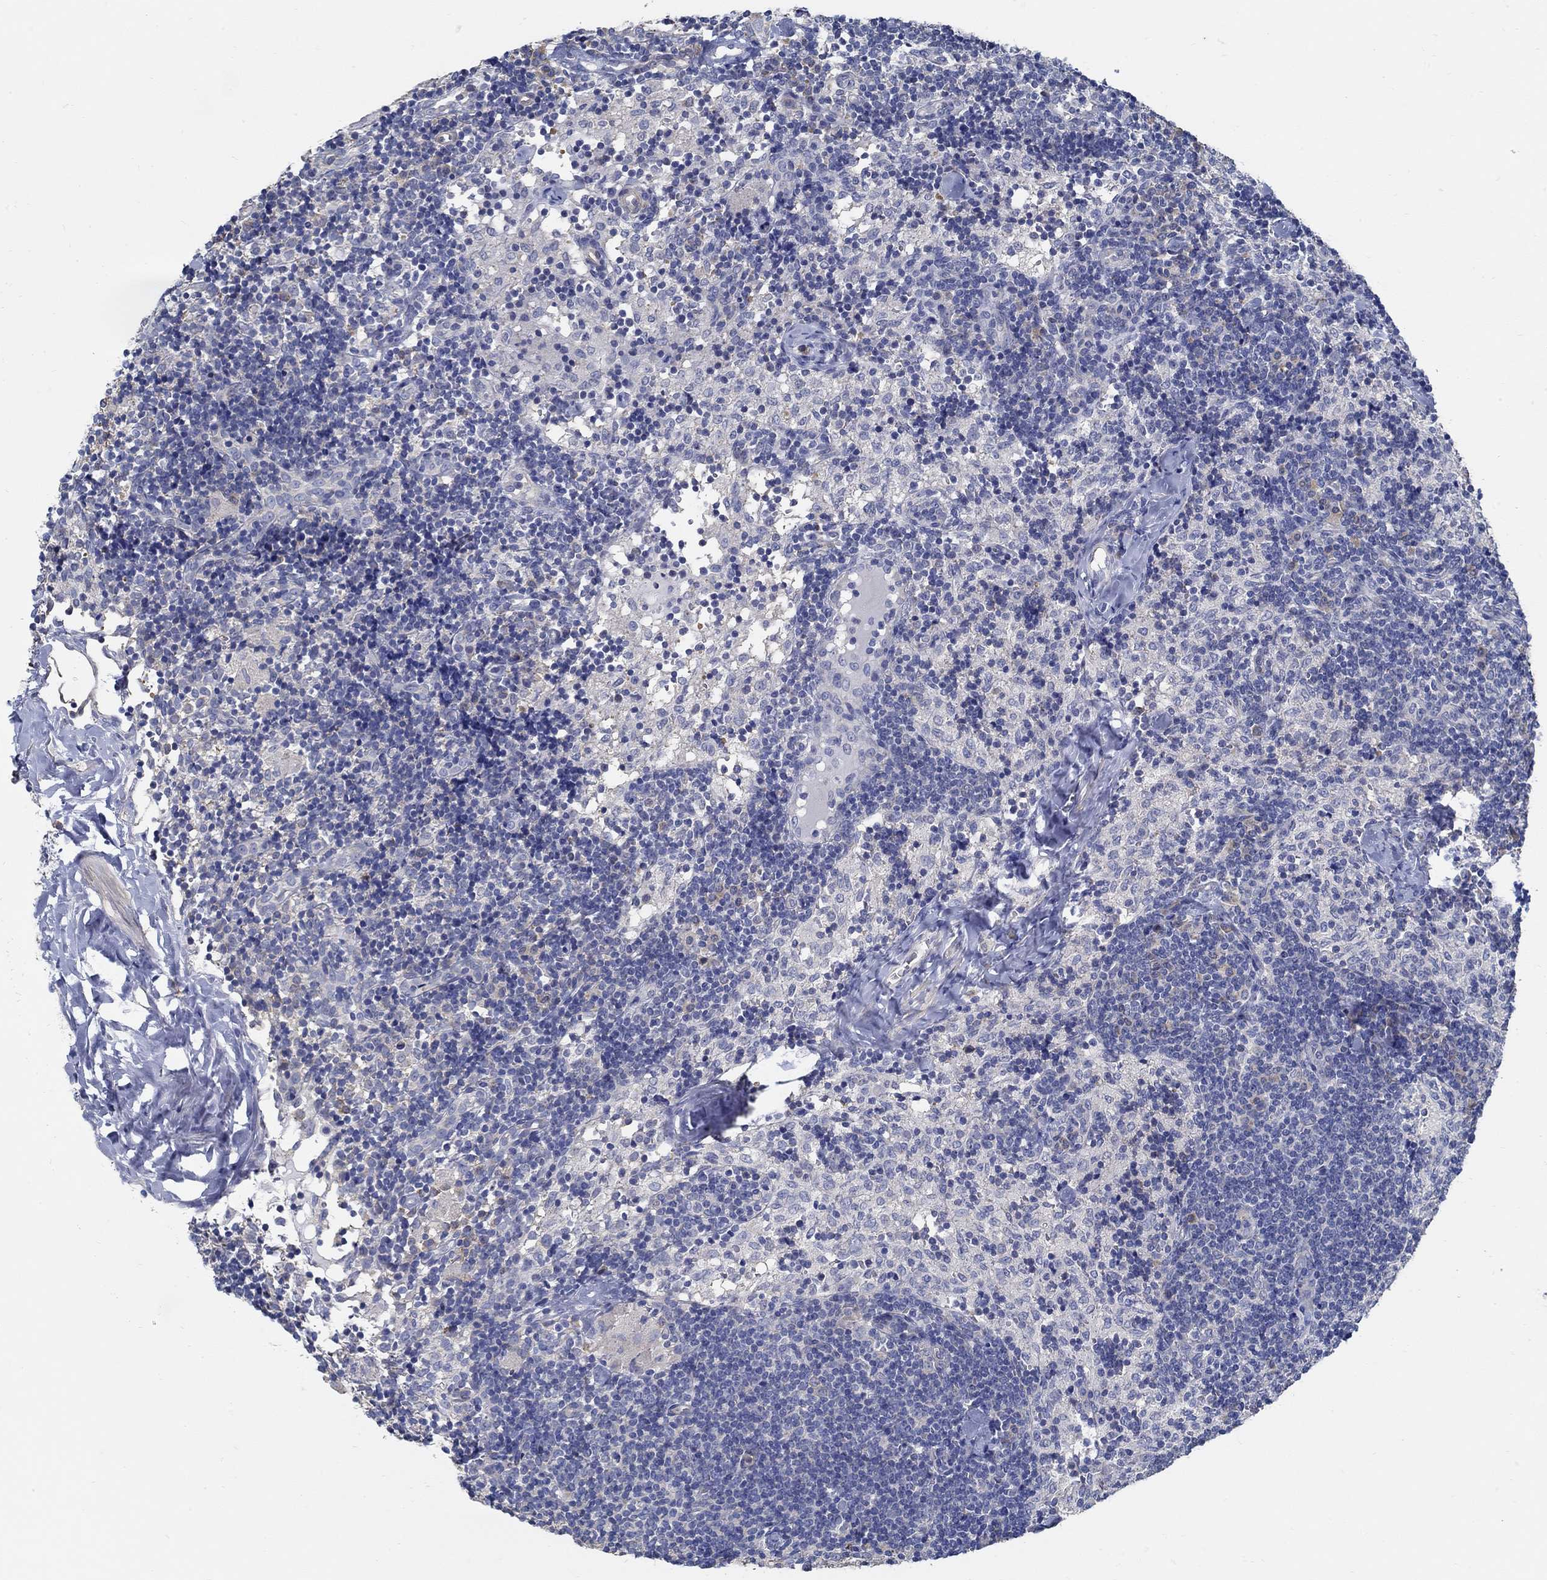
{"staining": {"intensity": "negative", "quantity": "none", "location": "none"}, "tissue": "lymph node", "cell_type": "Germinal center cells", "image_type": "normal", "snomed": [{"axis": "morphology", "description": "Normal tissue, NOS"}, {"axis": "topography", "description": "Lymph node"}], "caption": "Protein analysis of normal lymph node demonstrates no significant positivity in germinal center cells. (DAB IHC visualized using brightfield microscopy, high magnification).", "gene": "C15orf39", "patient": {"sex": "female", "age": 52}}